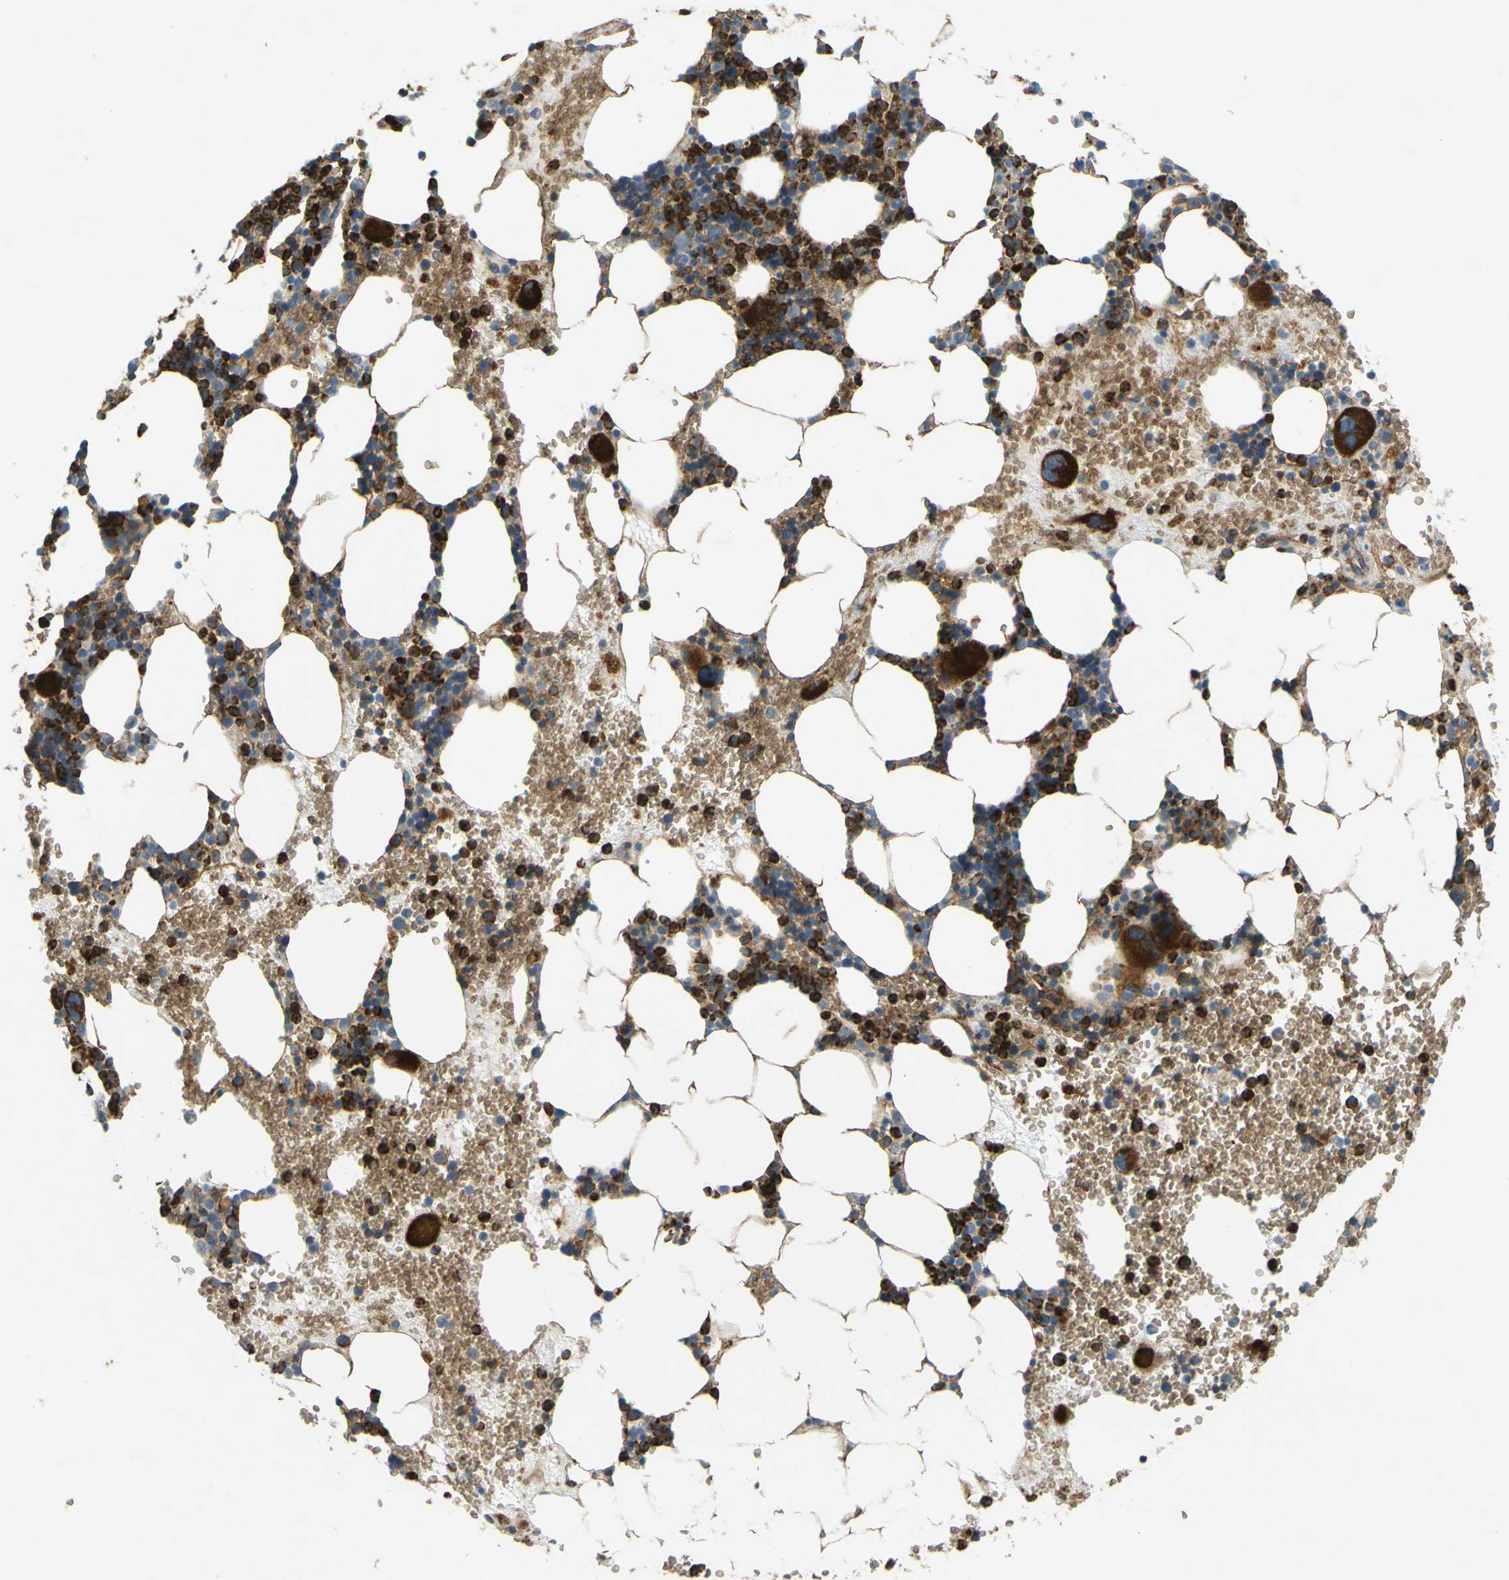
{"staining": {"intensity": "strong", "quantity": ">75%", "location": "cytoplasmic/membranous"}, "tissue": "bone marrow", "cell_type": "Hematopoietic cells", "image_type": "normal", "snomed": [{"axis": "morphology", "description": "Normal tissue, NOS"}, {"axis": "morphology", "description": "Inflammation, NOS"}, {"axis": "topography", "description": "Bone marrow"}], "caption": "High-power microscopy captured an immunohistochemistry (IHC) micrograph of benign bone marrow, revealing strong cytoplasmic/membranous staining in approximately >75% of hematopoietic cells.", "gene": "PLXDC1", "patient": {"sex": "female", "age": 76}}